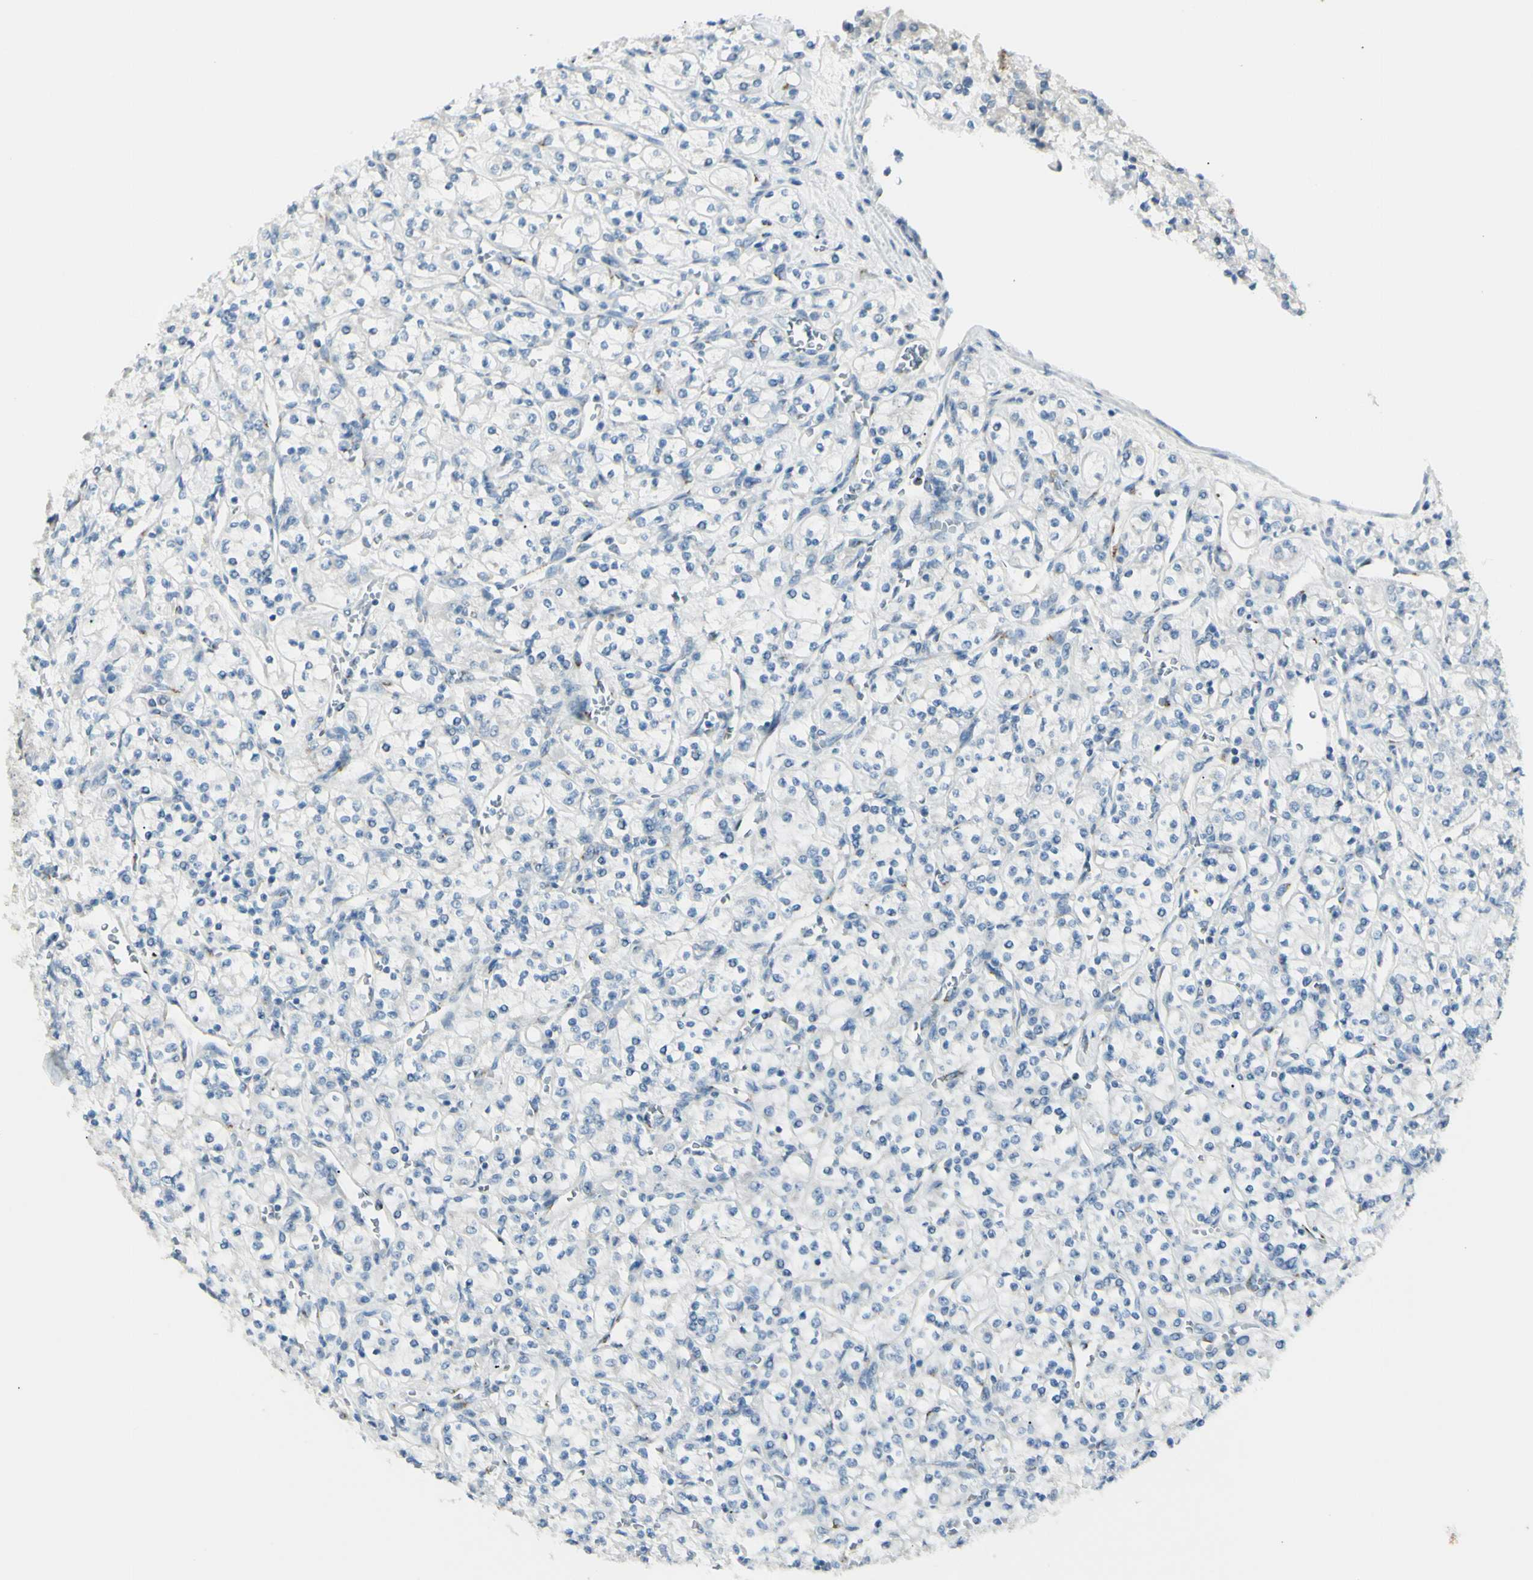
{"staining": {"intensity": "negative", "quantity": "none", "location": "none"}, "tissue": "renal cancer", "cell_type": "Tumor cells", "image_type": "cancer", "snomed": [{"axis": "morphology", "description": "Adenocarcinoma, NOS"}, {"axis": "topography", "description": "Kidney"}], "caption": "Renal cancer (adenocarcinoma) was stained to show a protein in brown. There is no significant expression in tumor cells.", "gene": "B4GALT1", "patient": {"sex": "male", "age": 77}}